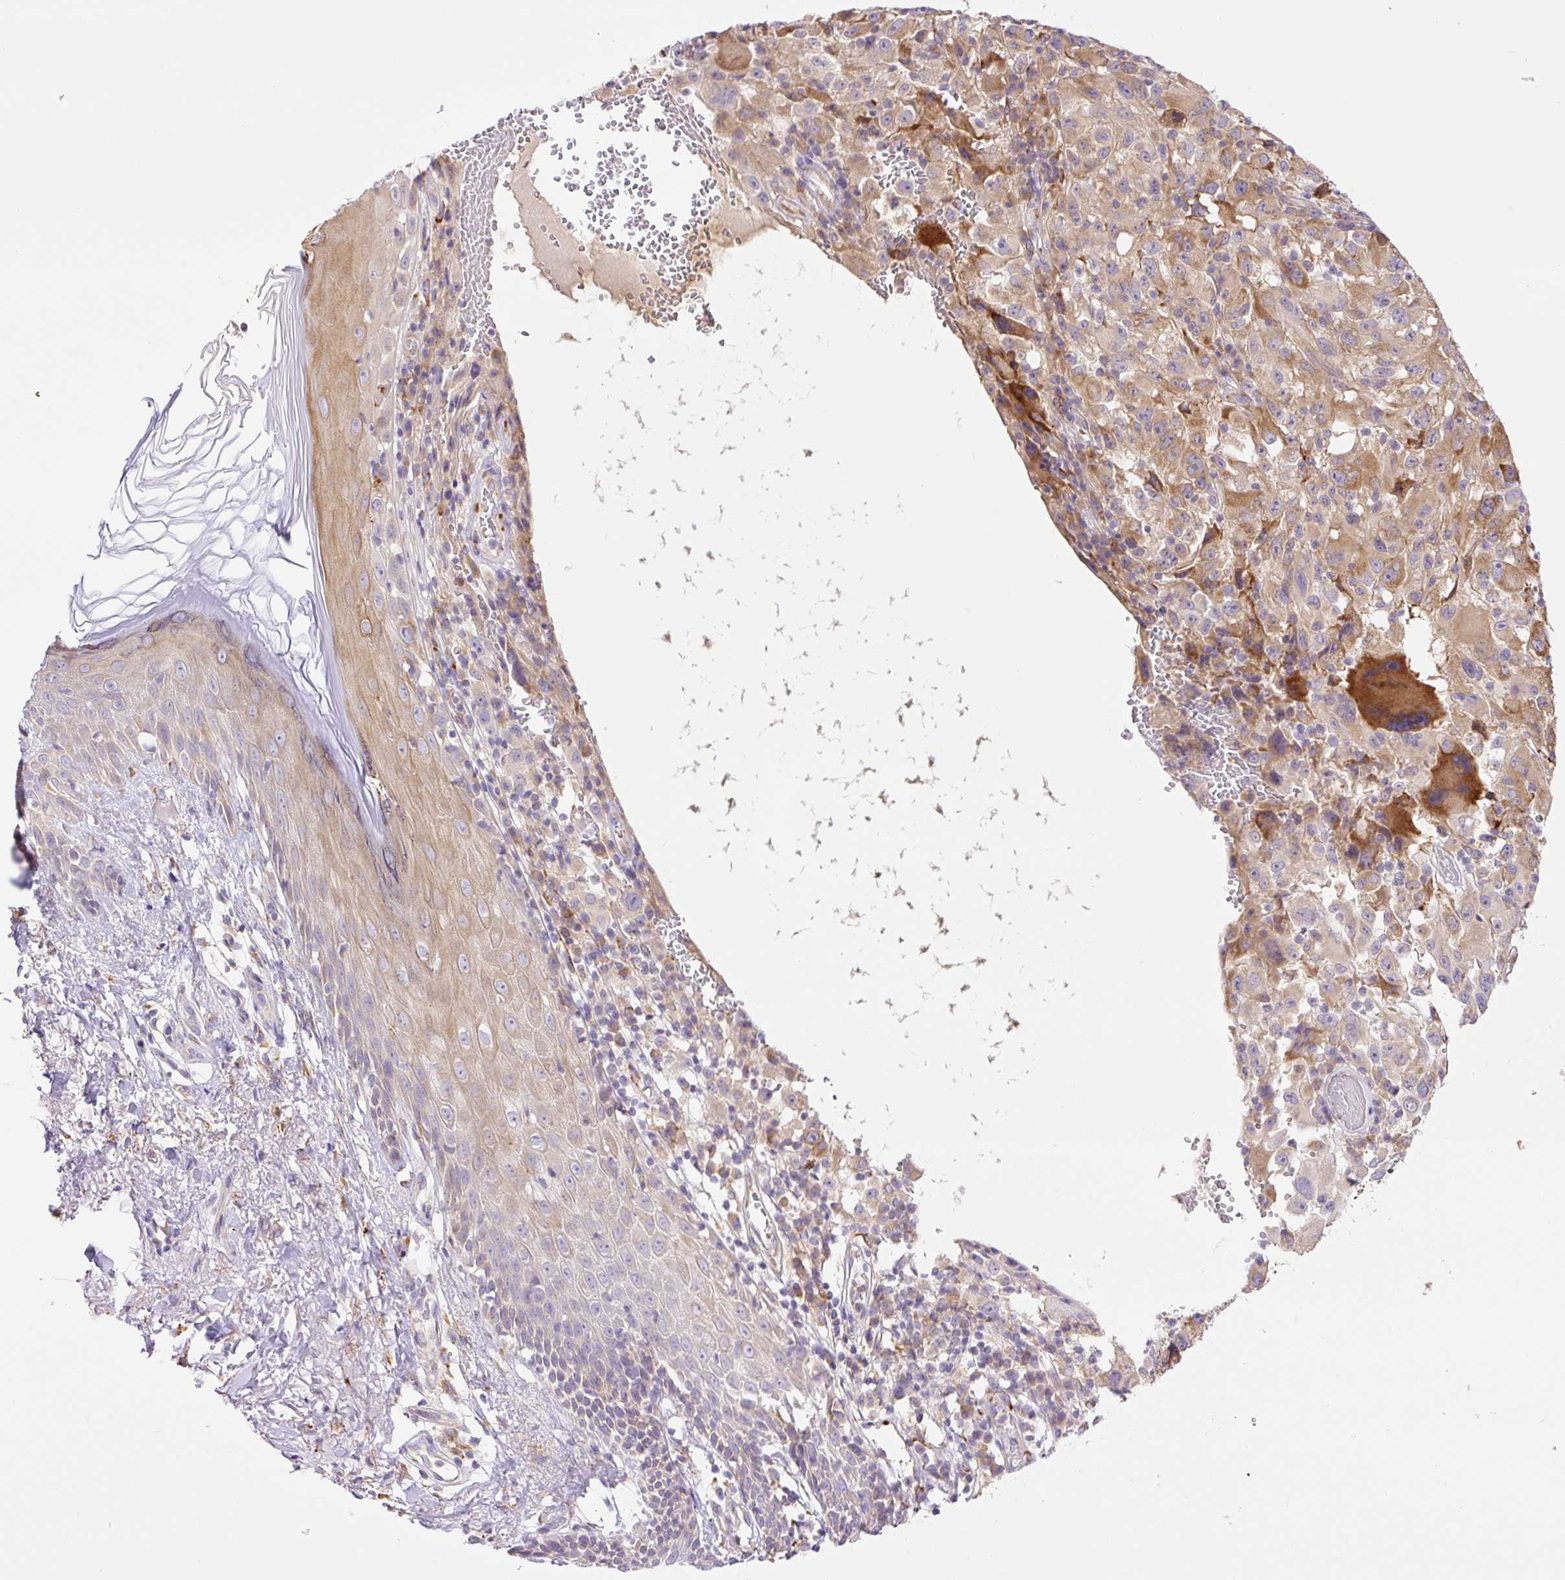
{"staining": {"intensity": "moderate", "quantity": ">75%", "location": "cytoplasmic/membranous"}, "tissue": "melanoma", "cell_type": "Tumor cells", "image_type": "cancer", "snomed": [{"axis": "morphology", "description": "Malignant melanoma, NOS"}, {"axis": "topography", "description": "Skin"}], "caption": "Protein expression analysis of human melanoma reveals moderate cytoplasmic/membranous expression in about >75% of tumor cells.", "gene": "POFUT1", "patient": {"sex": "female", "age": 71}}